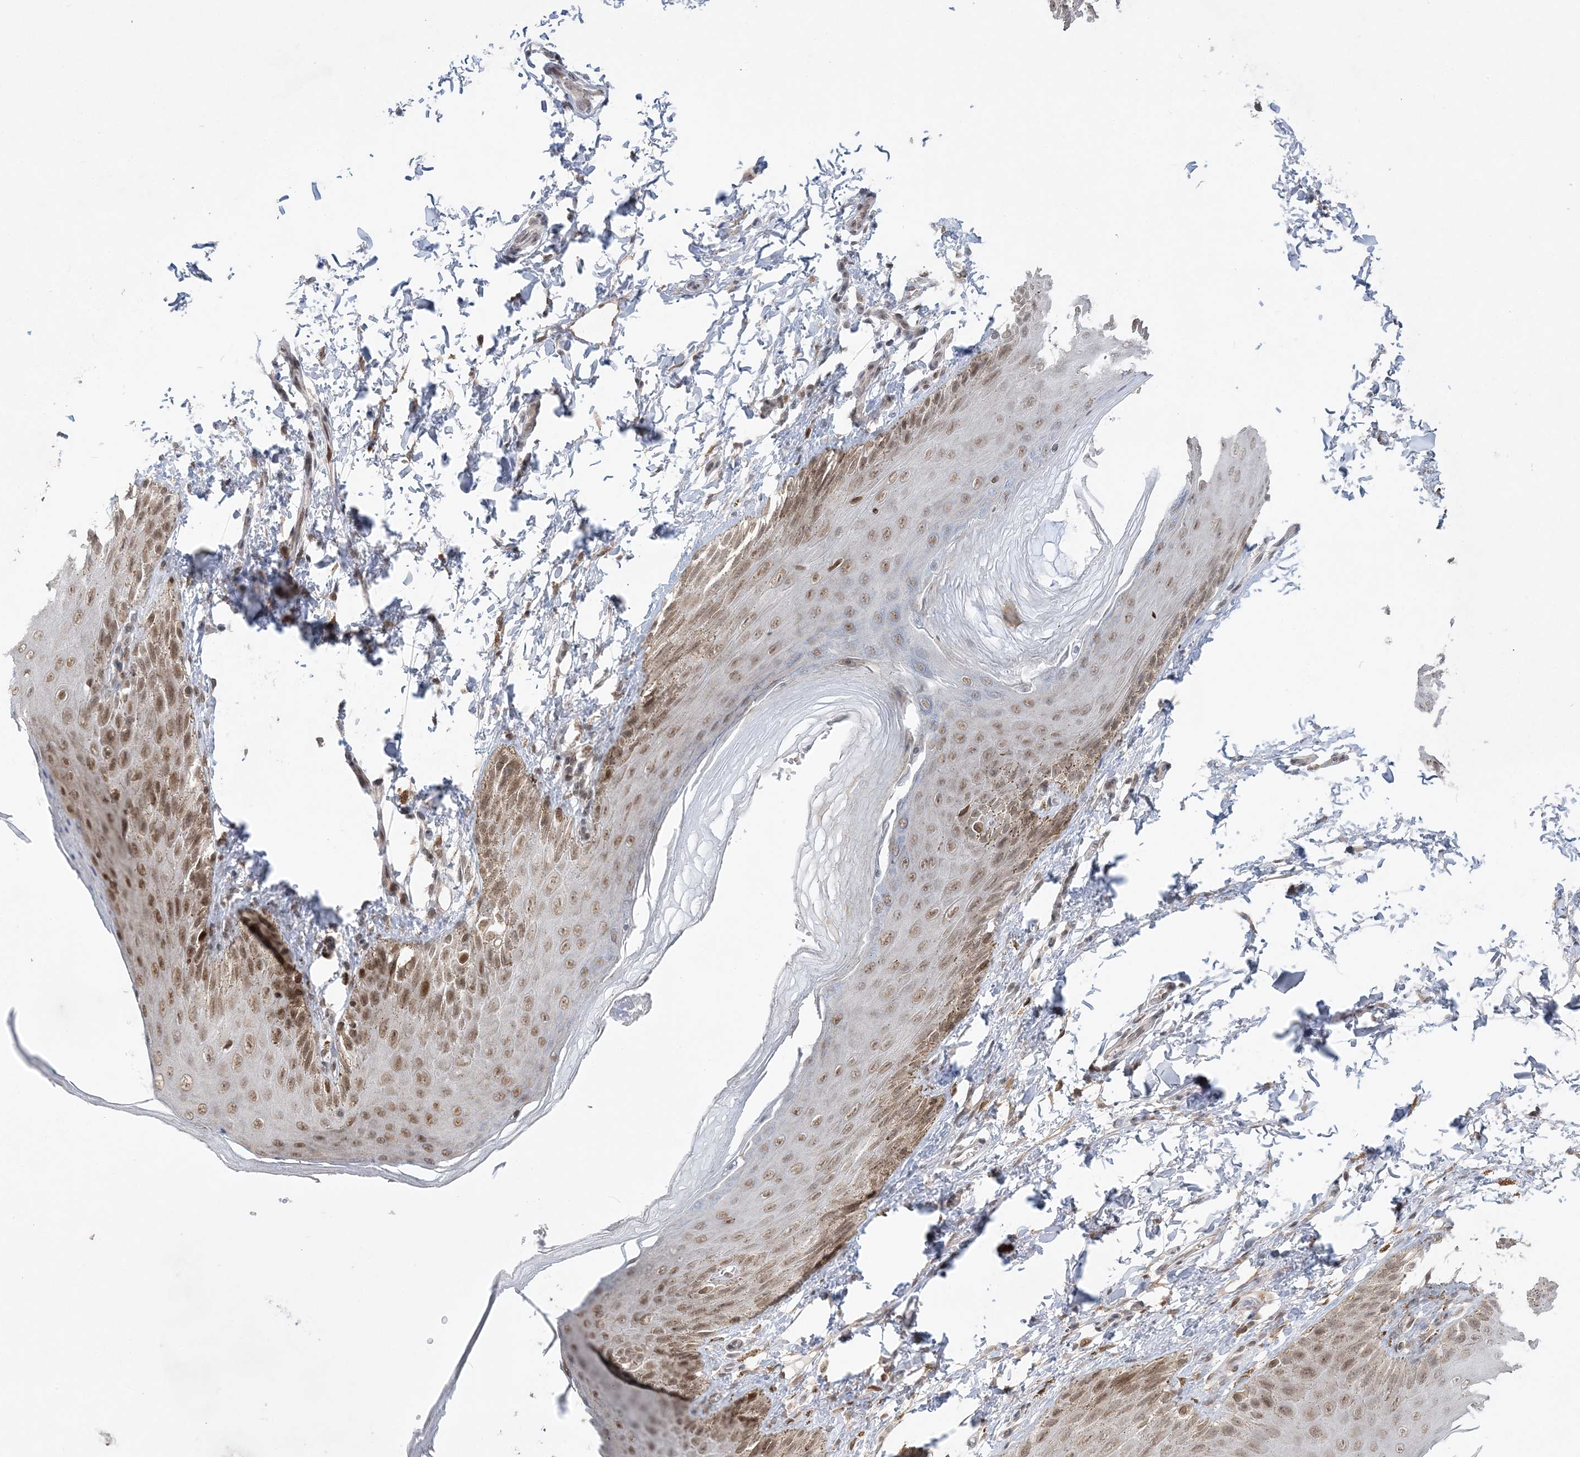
{"staining": {"intensity": "moderate", "quantity": ">75%", "location": "cytoplasmic/membranous,nuclear"}, "tissue": "skin", "cell_type": "Epidermal cells", "image_type": "normal", "snomed": [{"axis": "morphology", "description": "Normal tissue, NOS"}, {"axis": "topography", "description": "Anal"}], "caption": "A medium amount of moderate cytoplasmic/membranous,nuclear staining is present in approximately >75% of epidermal cells in benign skin. (Stains: DAB in brown, nuclei in blue, Microscopy: brightfield microscopy at high magnification).", "gene": "WAC", "patient": {"sex": "male", "age": 44}}